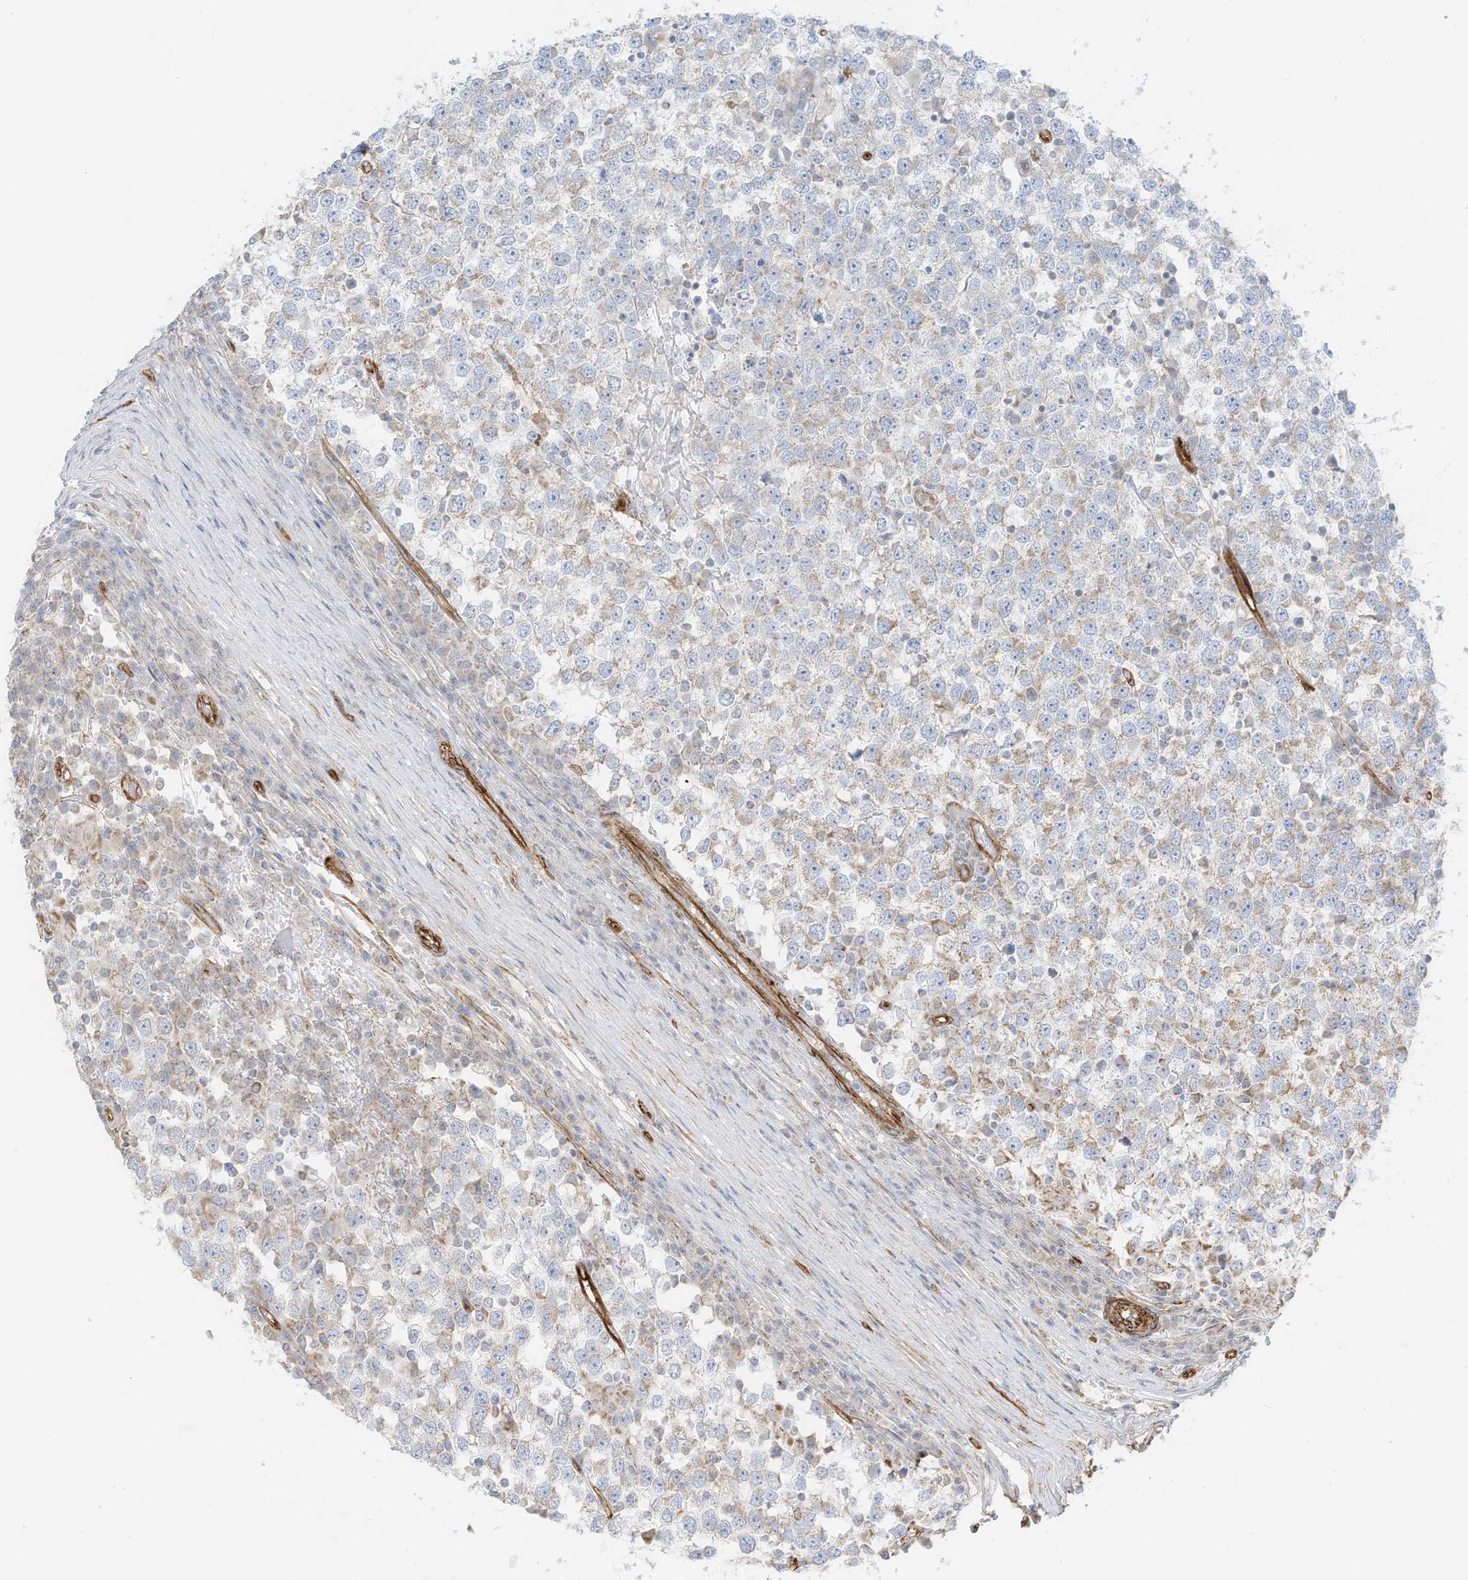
{"staining": {"intensity": "weak", "quantity": "<25%", "location": "cytoplasmic/membranous"}, "tissue": "testis cancer", "cell_type": "Tumor cells", "image_type": "cancer", "snomed": [{"axis": "morphology", "description": "Seminoma, NOS"}, {"axis": "topography", "description": "Testis"}], "caption": "A high-resolution histopathology image shows immunohistochemistry staining of testis cancer (seminoma), which reveals no significant staining in tumor cells. Nuclei are stained in blue.", "gene": "ABCB7", "patient": {"sex": "male", "age": 65}}